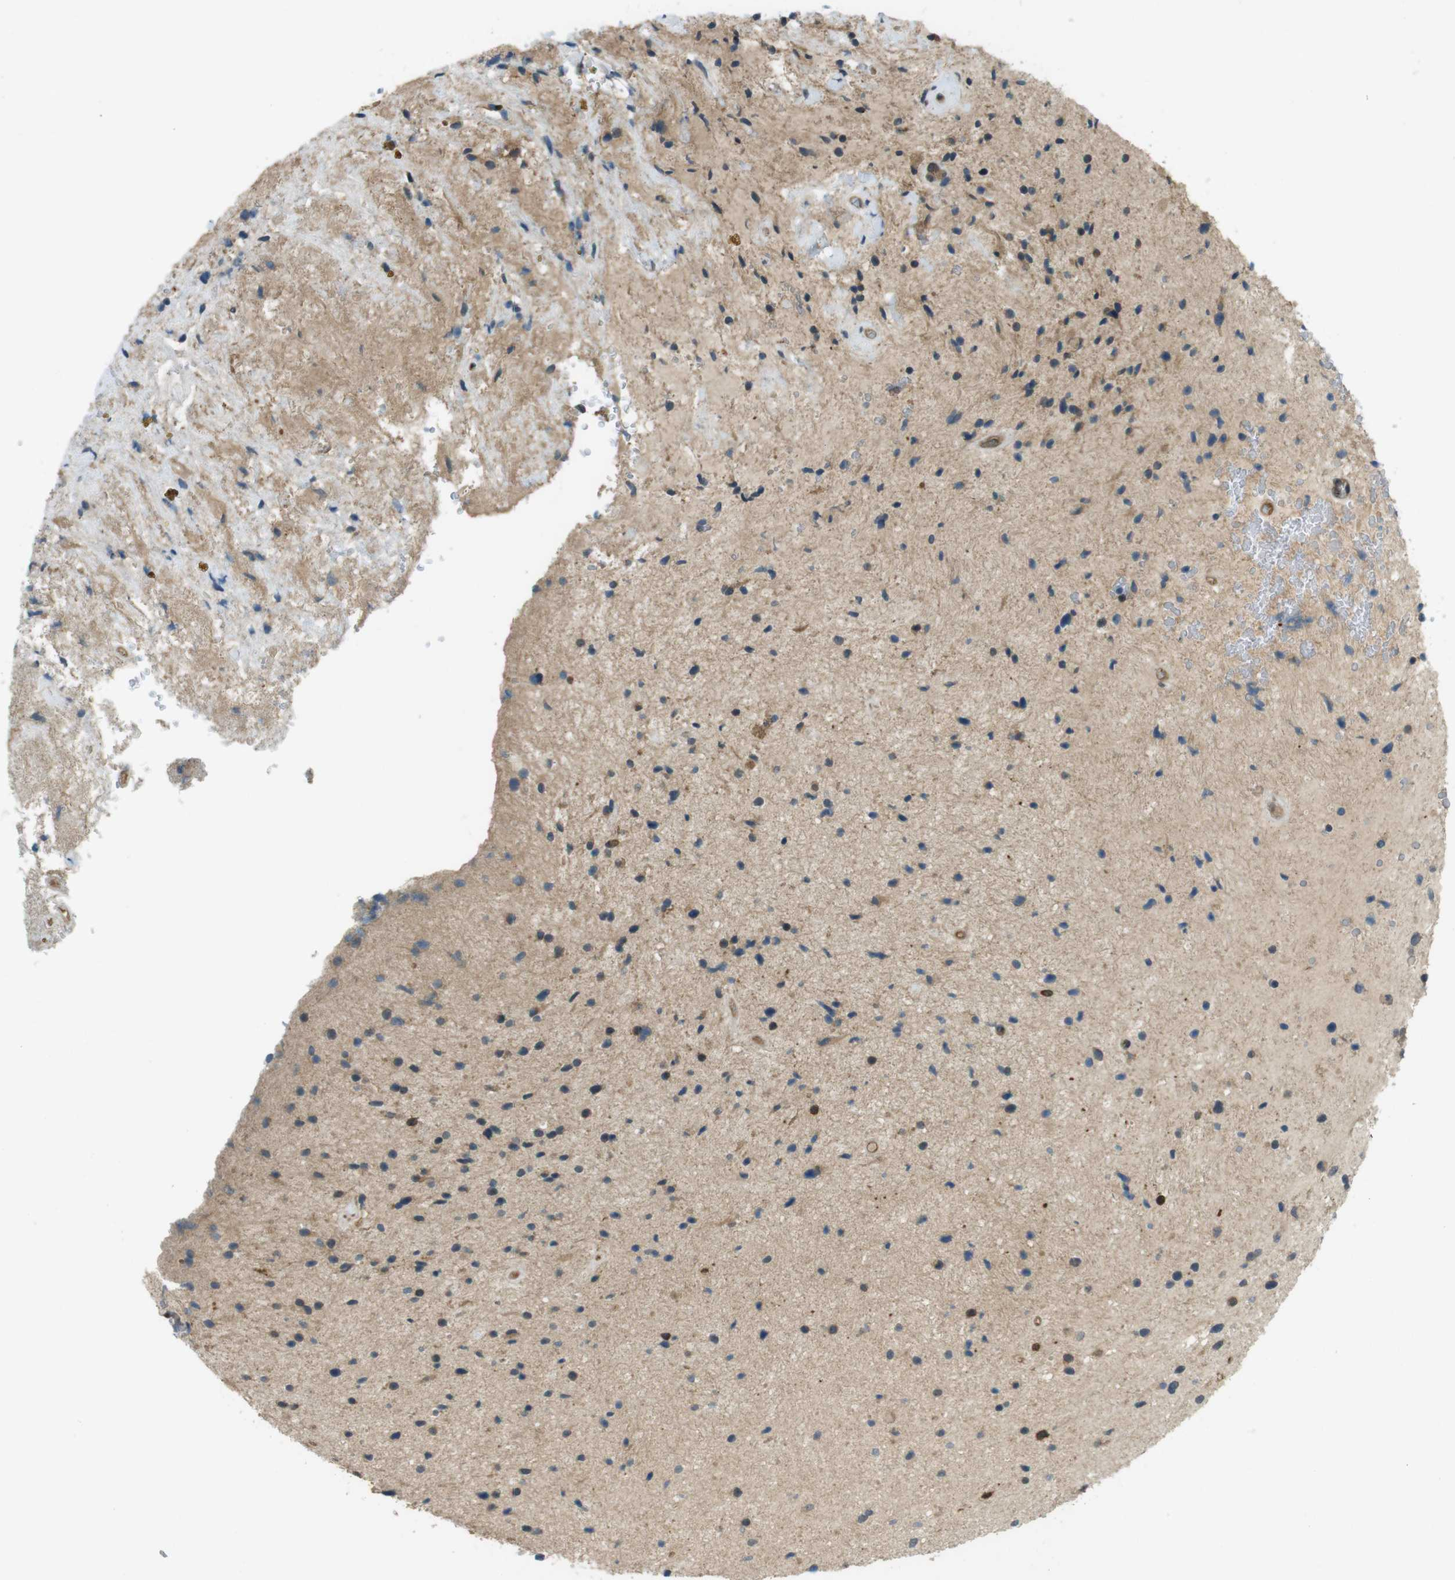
{"staining": {"intensity": "moderate", "quantity": "<25%", "location": "cytoplasmic/membranous"}, "tissue": "glioma", "cell_type": "Tumor cells", "image_type": "cancer", "snomed": [{"axis": "morphology", "description": "Glioma, malignant, High grade"}, {"axis": "topography", "description": "Brain"}], "caption": "There is low levels of moderate cytoplasmic/membranous positivity in tumor cells of glioma, as demonstrated by immunohistochemical staining (brown color).", "gene": "TIAM2", "patient": {"sex": "male", "age": 33}}